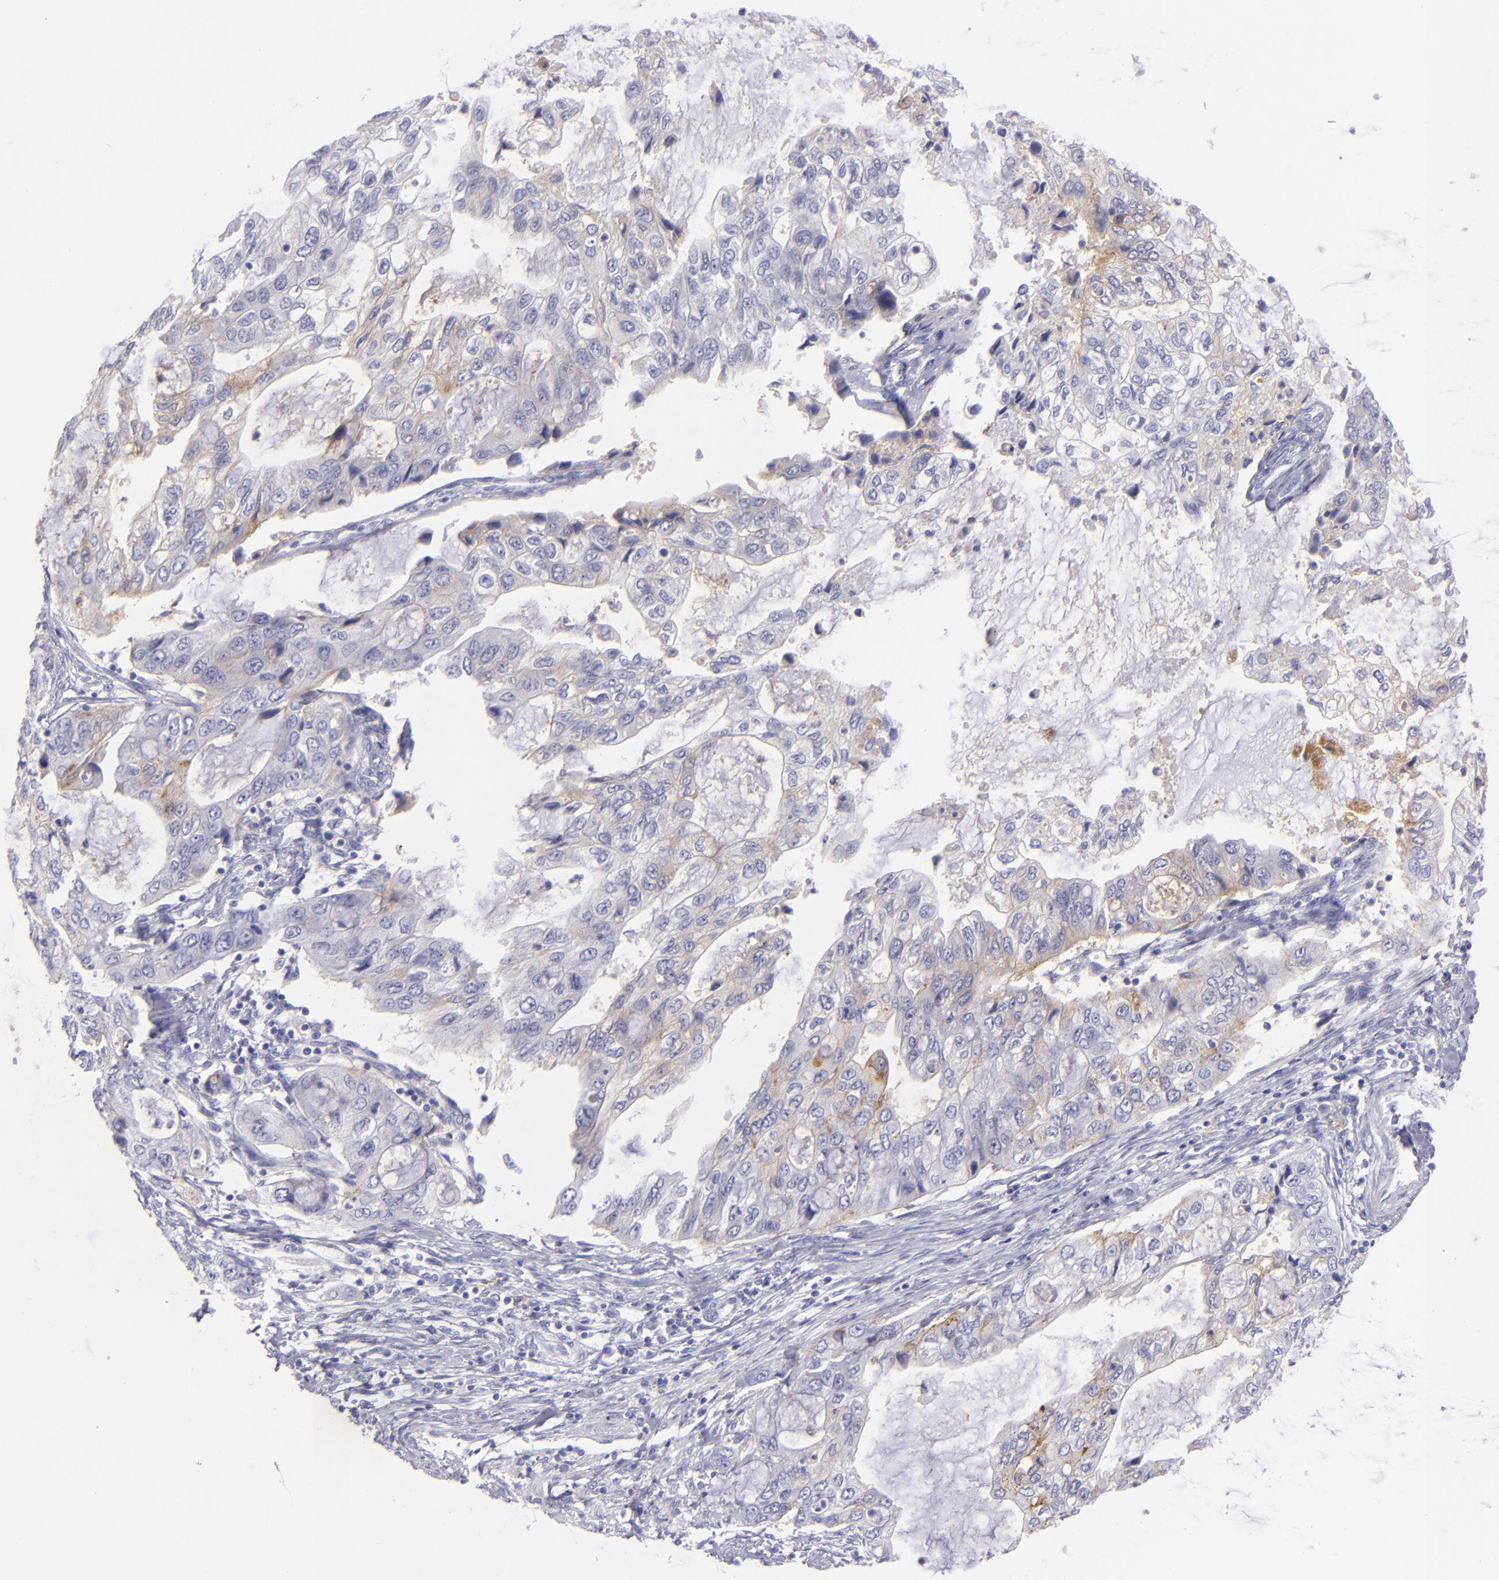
{"staining": {"intensity": "negative", "quantity": "none", "location": "none"}, "tissue": "stomach cancer", "cell_type": "Tumor cells", "image_type": "cancer", "snomed": [{"axis": "morphology", "description": "Adenocarcinoma, NOS"}, {"axis": "topography", "description": "Stomach, upper"}], "caption": "Photomicrograph shows no protein expression in tumor cells of stomach cancer tissue.", "gene": "CD82", "patient": {"sex": "female", "age": 52}}